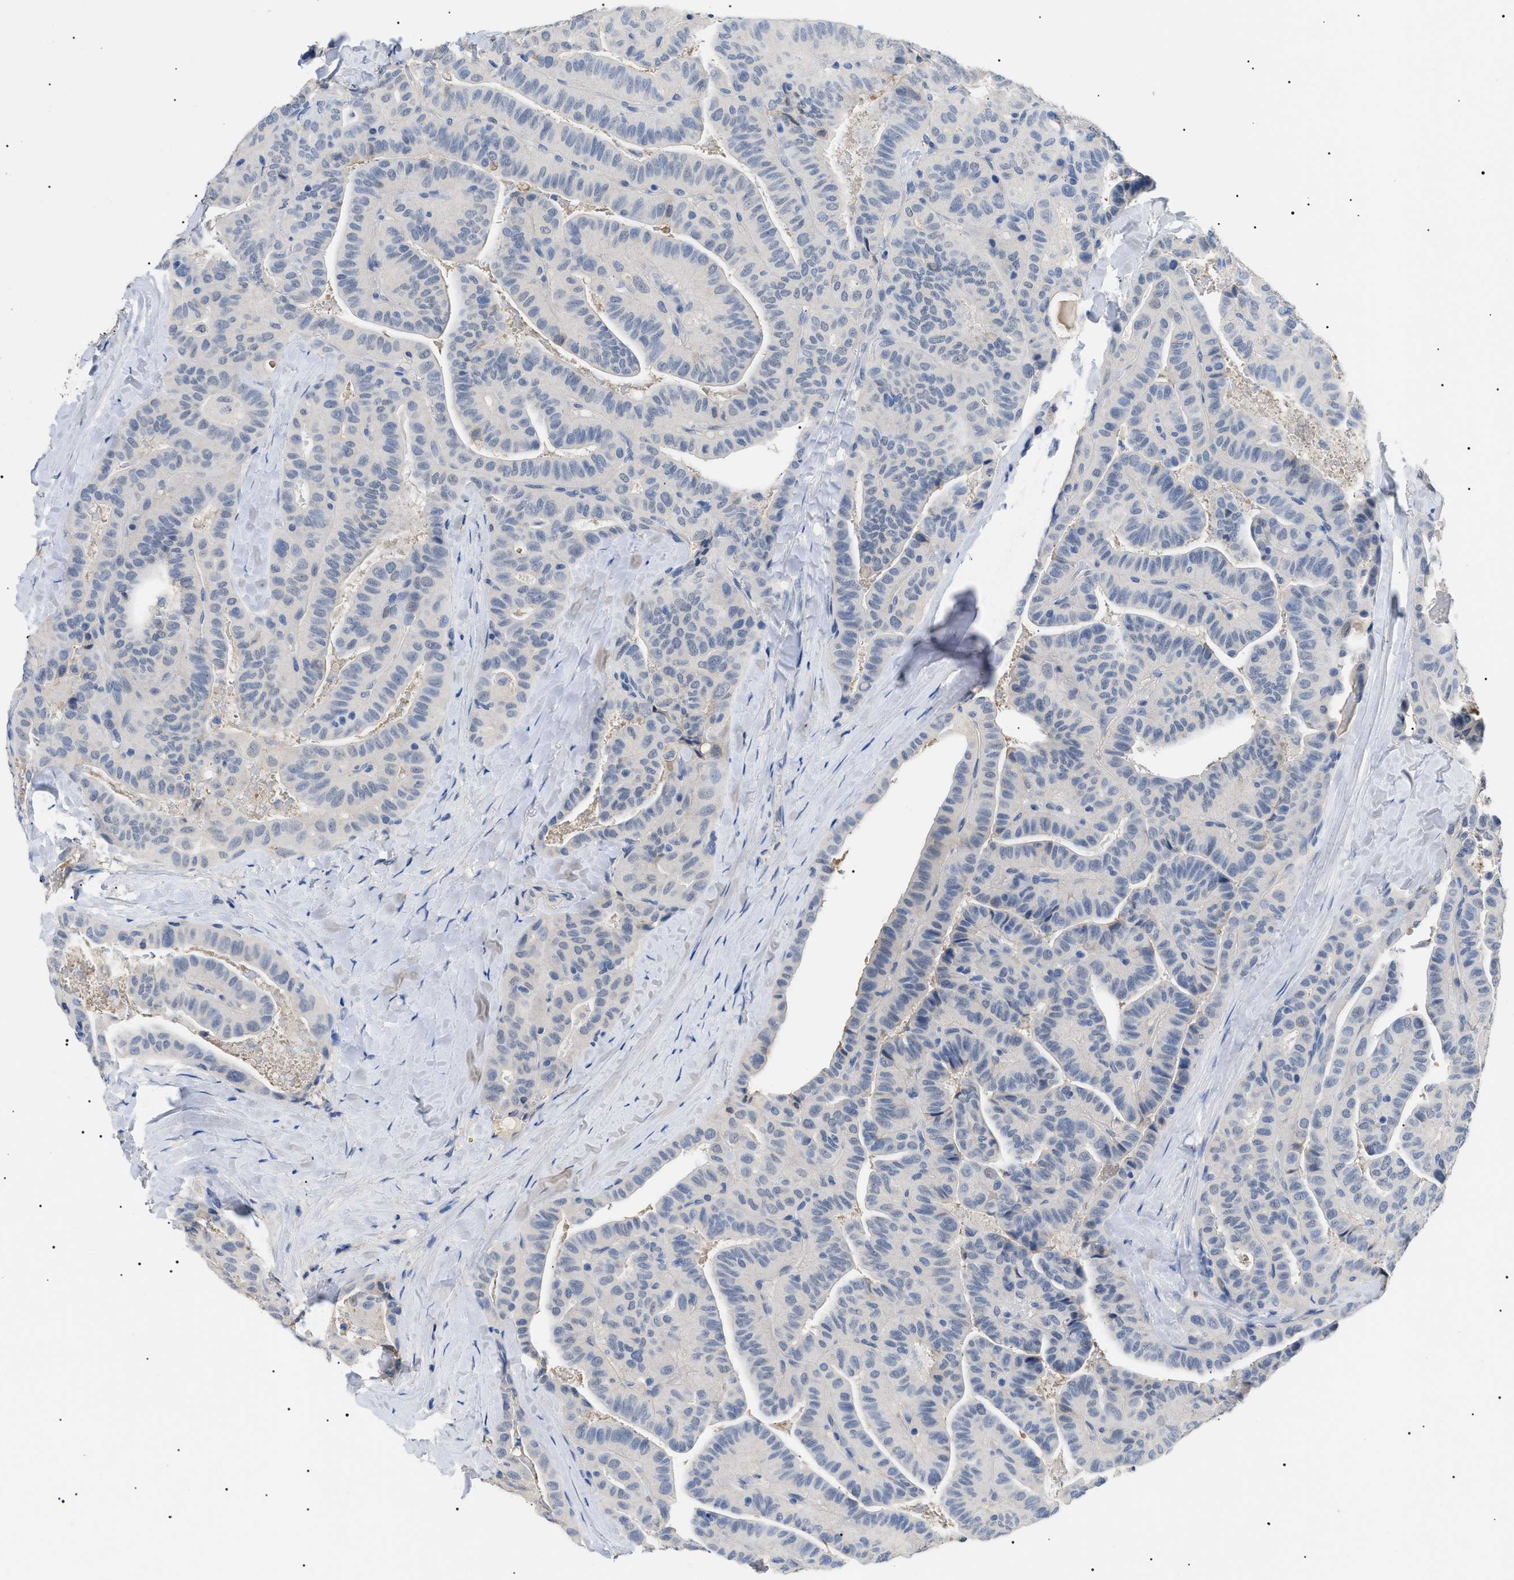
{"staining": {"intensity": "negative", "quantity": "none", "location": "none"}, "tissue": "thyroid cancer", "cell_type": "Tumor cells", "image_type": "cancer", "snomed": [{"axis": "morphology", "description": "Papillary adenocarcinoma, NOS"}, {"axis": "topography", "description": "Thyroid gland"}], "caption": "This is an immunohistochemistry histopathology image of human thyroid papillary adenocarcinoma. There is no expression in tumor cells.", "gene": "PRRT2", "patient": {"sex": "male", "age": 77}}